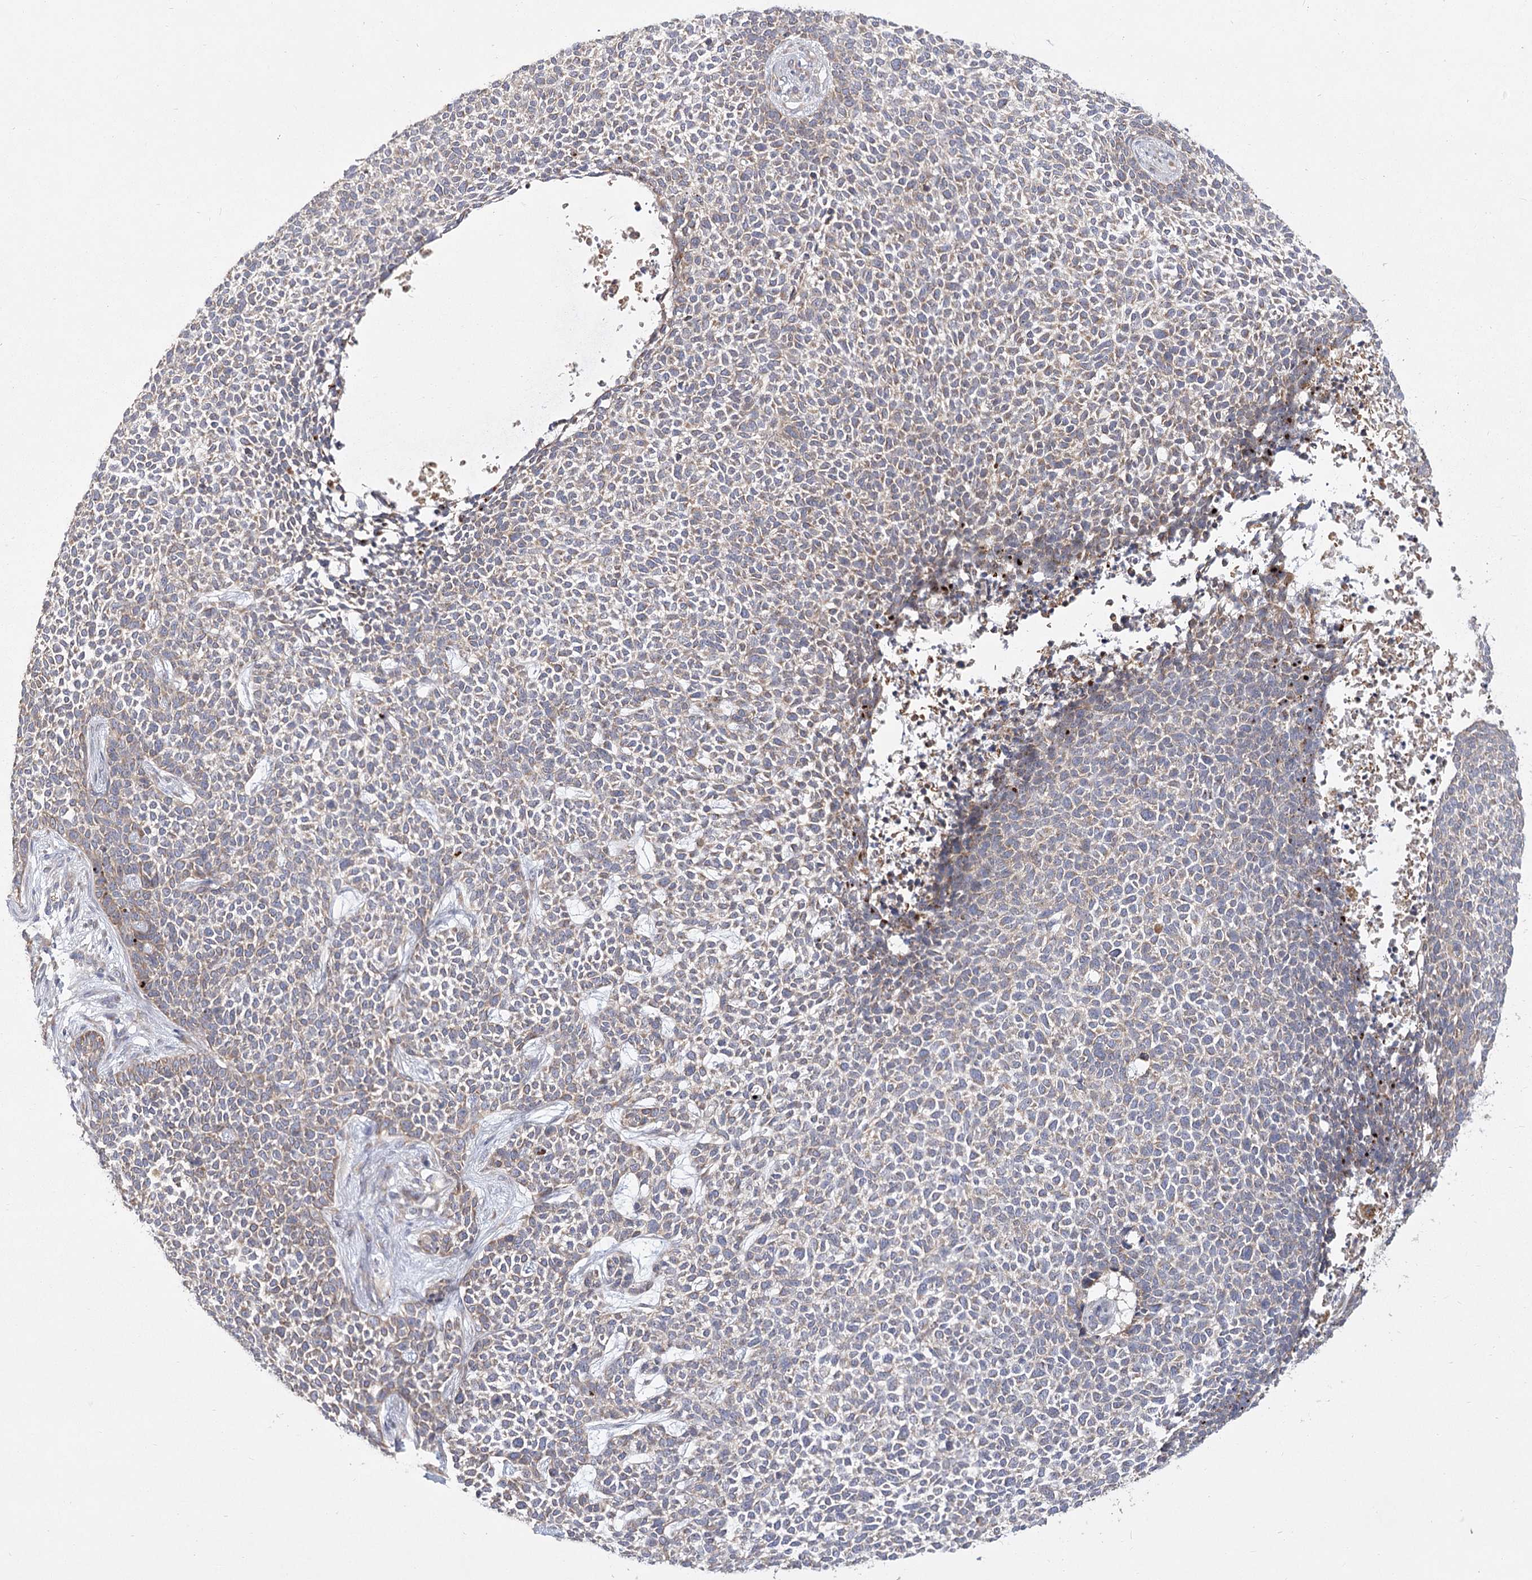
{"staining": {"intensity": "moderate", "quantity": "<25%", "location": "cytoplasmic/membranous"}, "tissue": "skin cancer", "cell_type": "Tumor cells", "image_type": "cancer", "snomed": [{"axis": "morphology", "description": "Basal cell carcinoma"}, {"axis": "topography", "description": "Skin"}], "caption": "Immunohistochemical staining of human skin basal cell carcinoma exhibits low levels of moderate cytoplasmic/membranous staining in about <25% of tumor cells.", "gene": "CNTLN", "patient": {"sex": "female", "age": 84}}